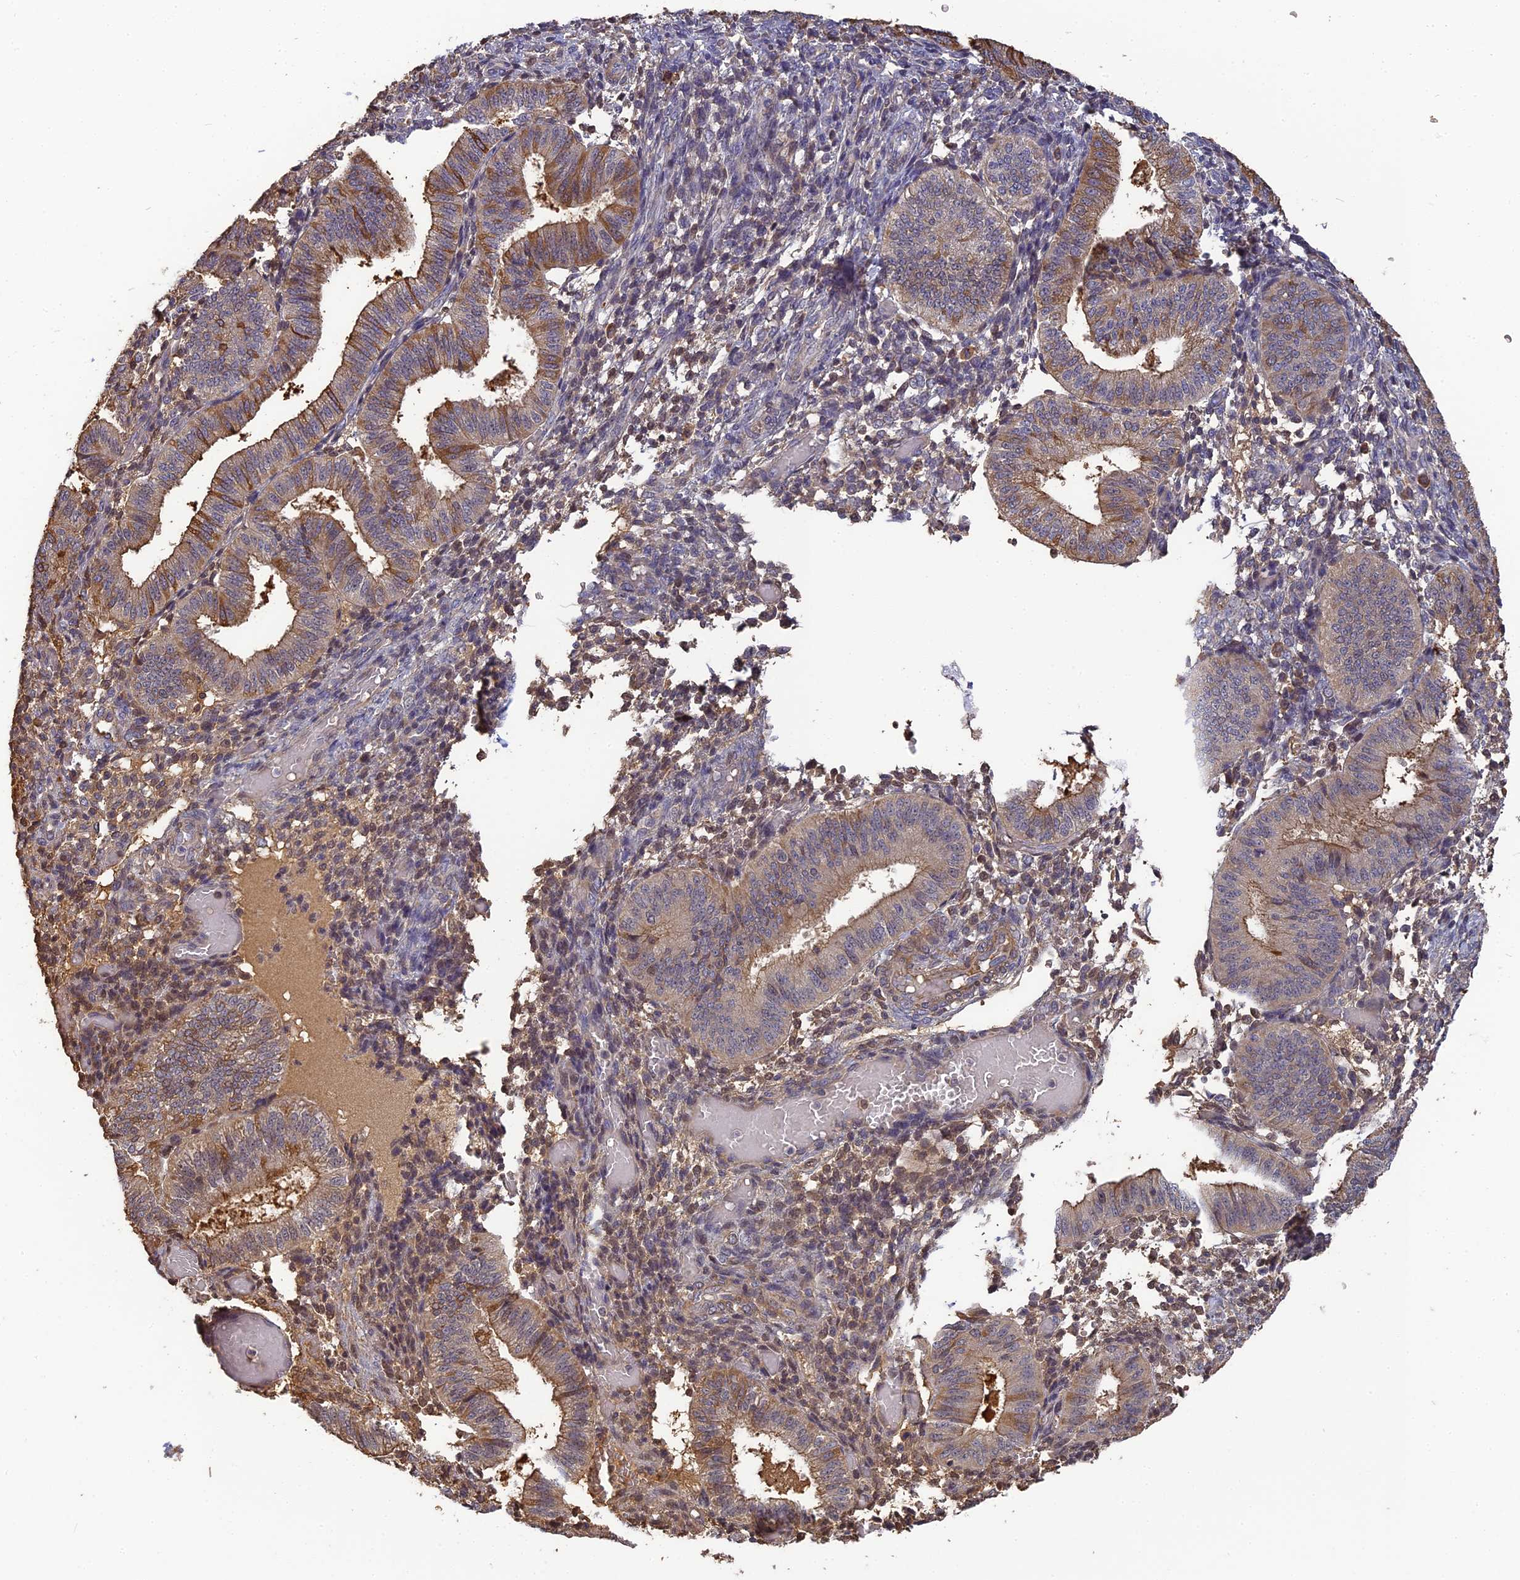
{"staining": {"intensity": "moderate", "quantity": "25%-75%", "location": "cytoplasmic/membranous"}, "tissue": "endometrium", "cell_type": "Cells in endometrial stroma", "image_type": "normal", "snomed": [{"axis": "morphology", "description": "Normal tissue, NOS"}, {"axis": "topography", "description": "Endometrium"}], "caption": "This histopathology image reveals benign endometrium stained with immunohistochemistry to label a protein in brown. The cytoplasmic/membranous of cells in endometrial stroma show moderate positivity for the protein. Nuclei are counter-stained blue.", "gene": "ERMAP", "patient": {"sex": "female", "age": 34}}